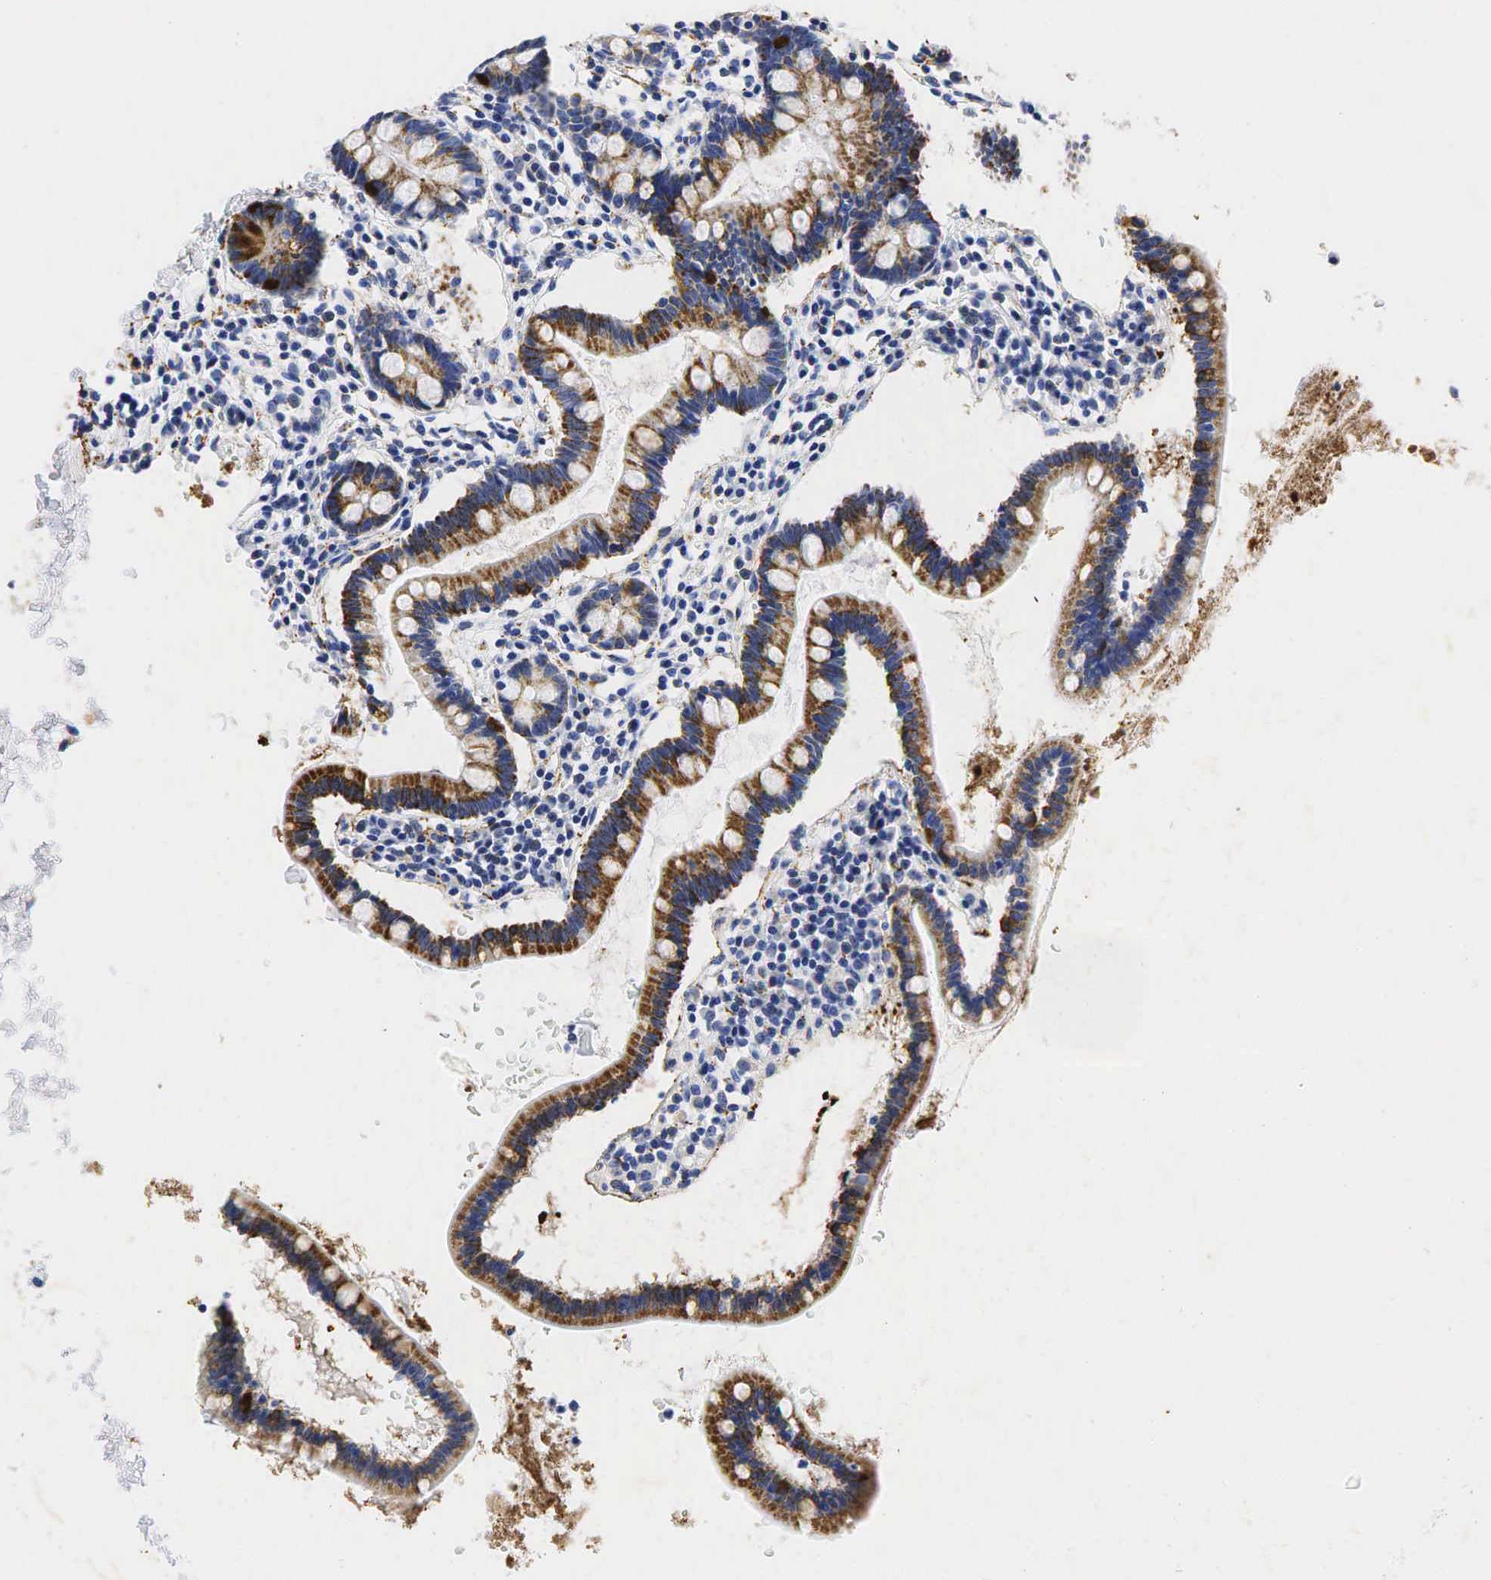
{"staining": {"intensity": "strong", "quantity": "25%-75%", "location": "cytoplasmic/membranous"}, "tissue": "small intestine", "cell_type": "Glandular cells", "image_type": "normal", "snomed": [{"axis": "morphology", "description": "Normal tissue, NOS"}, {"axis": "topography", "description": "Small intestine"}], "caption": "The photomicrograph displays immunohistochemical staining of unremarkable small intestine. There is strong cytoplasmic/membranous staining is appreciated in about 25%-75% of glandular cells.", "gene": "SYP", "patient": {"sex": "female", "age": 37}}